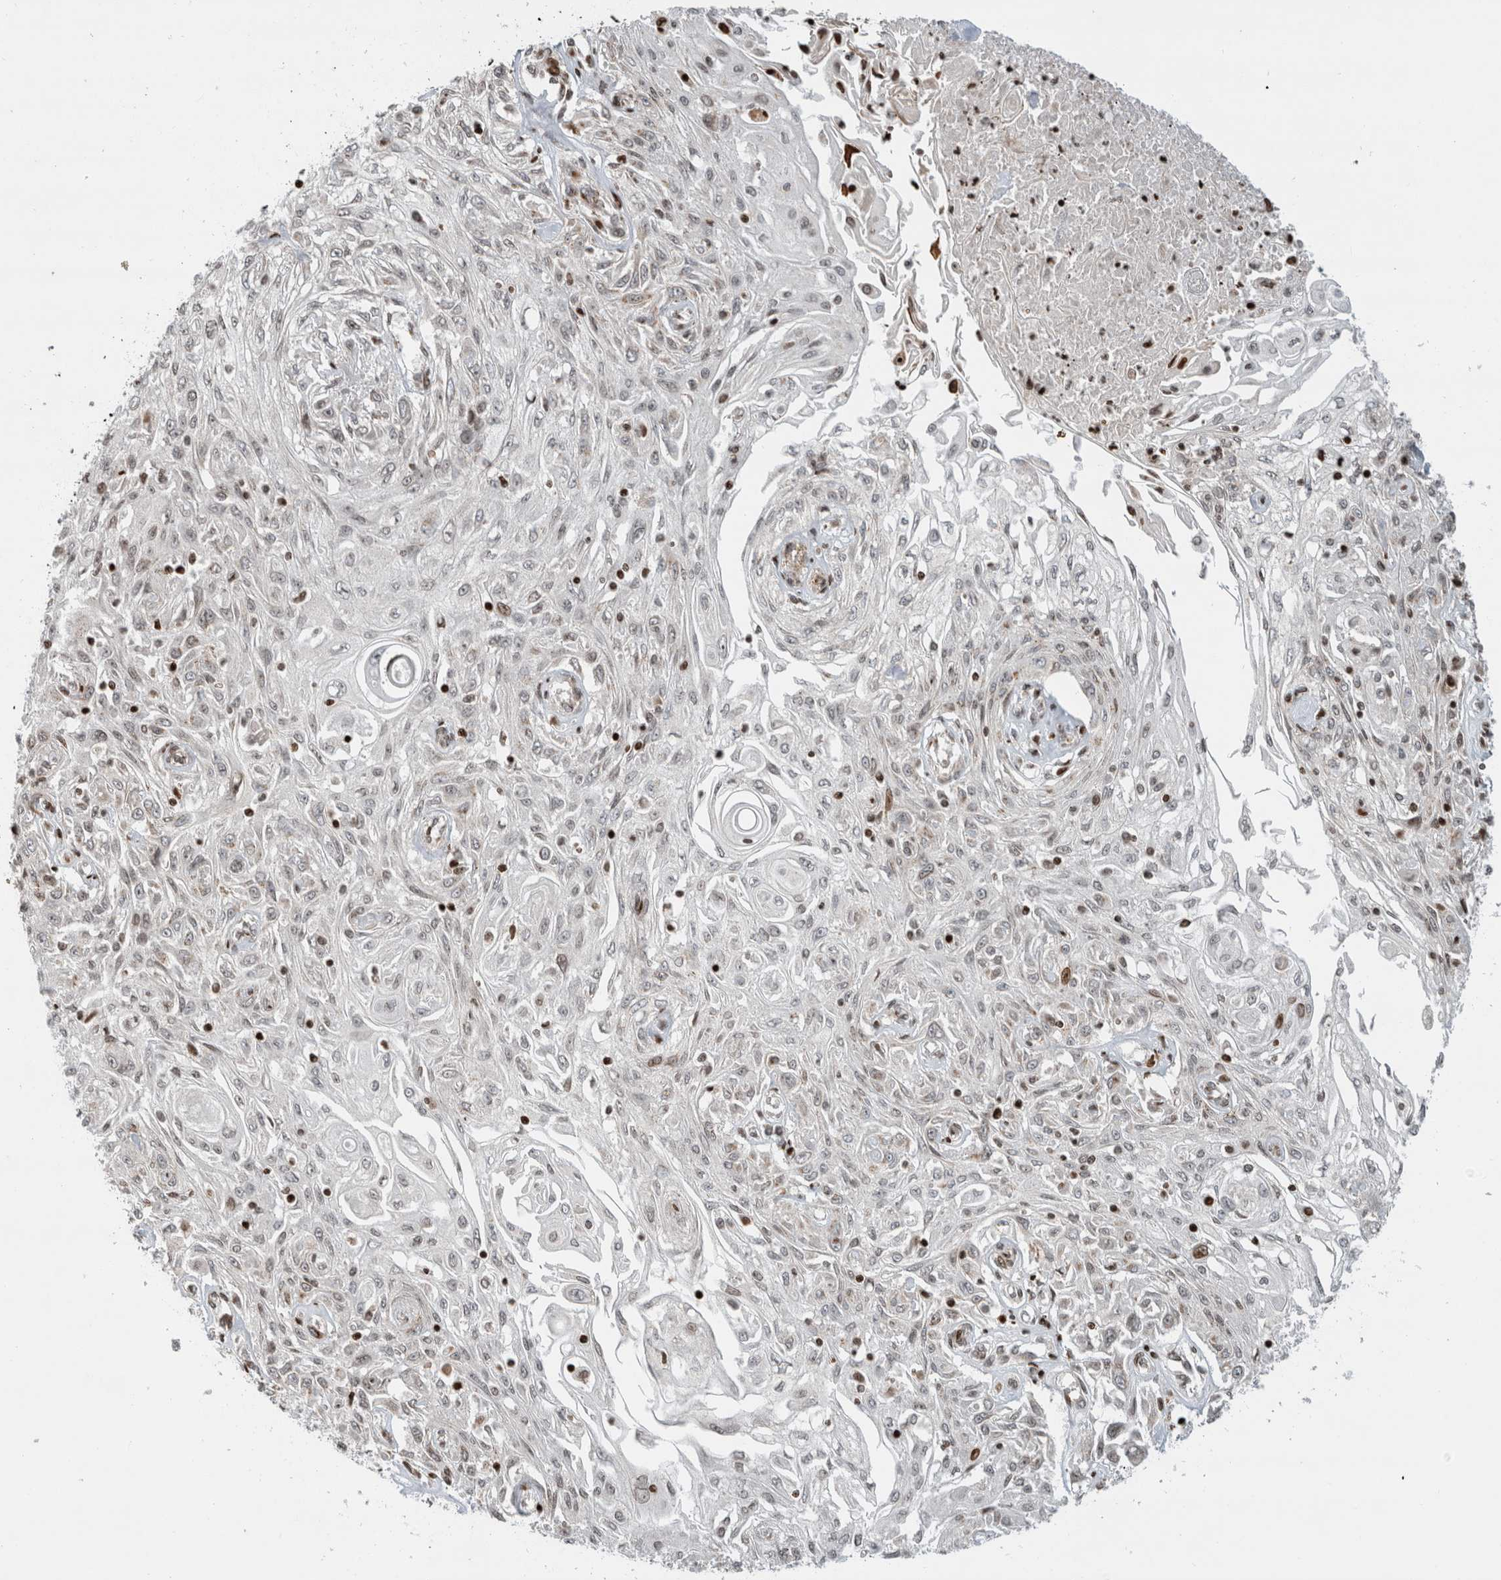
{"staining": {"intensity": "weak", "quantity": "<25%", "location": "nuclear"}, "tissue": "skin cancer", "cell_type": "Tumor cells", "image_type": "cancer", "snomed": [{"axis": "morphology", "description": "Squamous cell carcinoma, NOS"}, {"axis": "morphology", "description": "Squamous cell carcinoma, metastatic, NOS"}, {"axis": "topography", "description": "Skin"}, {"axis": "topography", "description": "Lymph node"}], "caption": "An immunohistochemistry (IHC) micrograph of skin squamous cell carcinoma is shown. There is no staining in tumor cells of skin squamous cell carcinoma.", "gene": "GINS4", "patient": {"sex": "male", "age": 75}}